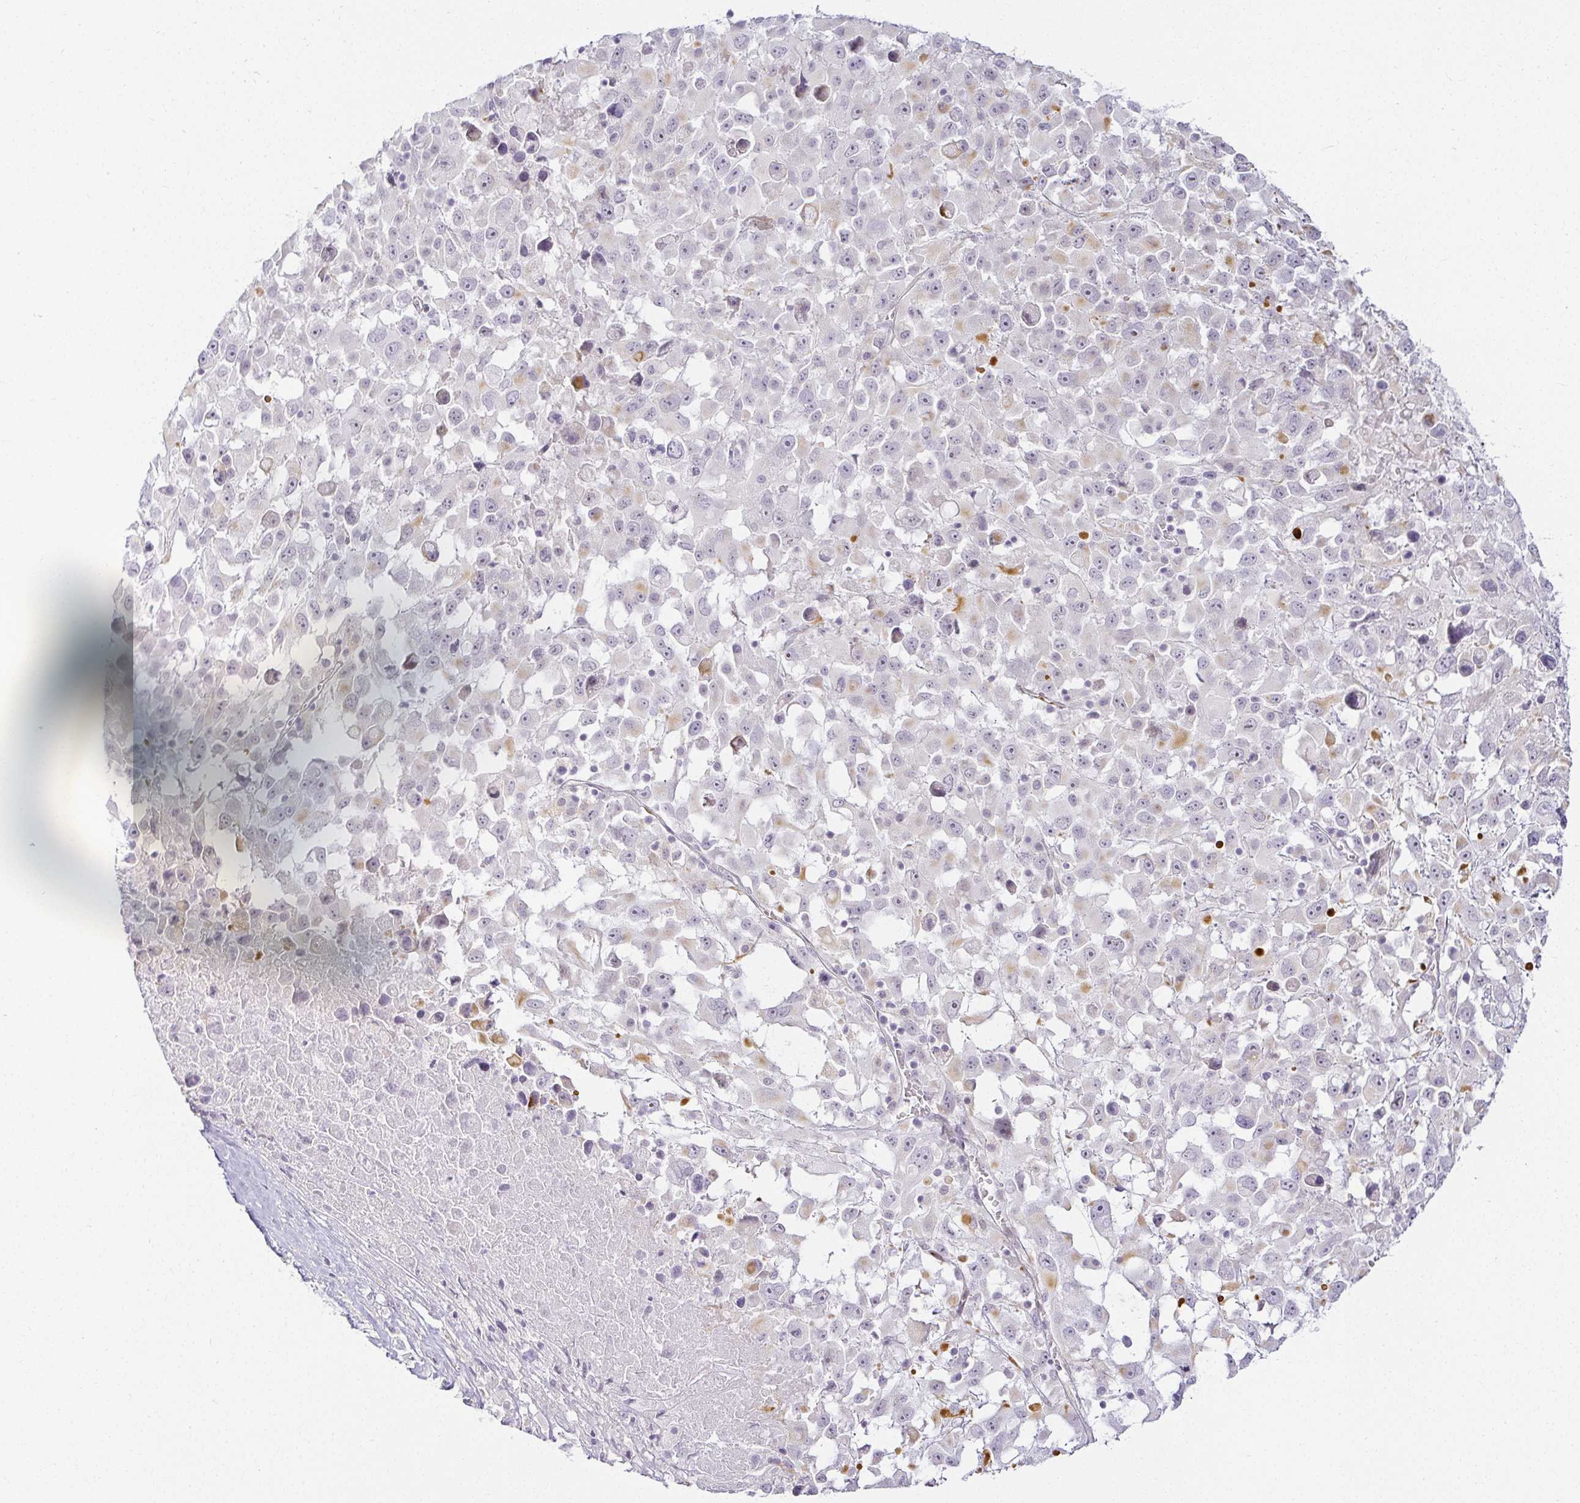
{"staining": {"intensity": "negative", "quantity": "none", "location": "none"}, "tissue": "melanoma", "cell_type": "Tumor cells", "image_type": "cancer", "snomed": [{"axis": "morphology", "description": "Malignant melanoma, Metastatic site"}, {"axis": "topography", "description": "Soft tissue"}], "caption": "The immunohistochemistry photomicrograph has no significant expression in tumor cells of melanoma tissue.", "gene": "ACAN", "patient": {"sex": "male", "age": 50}}